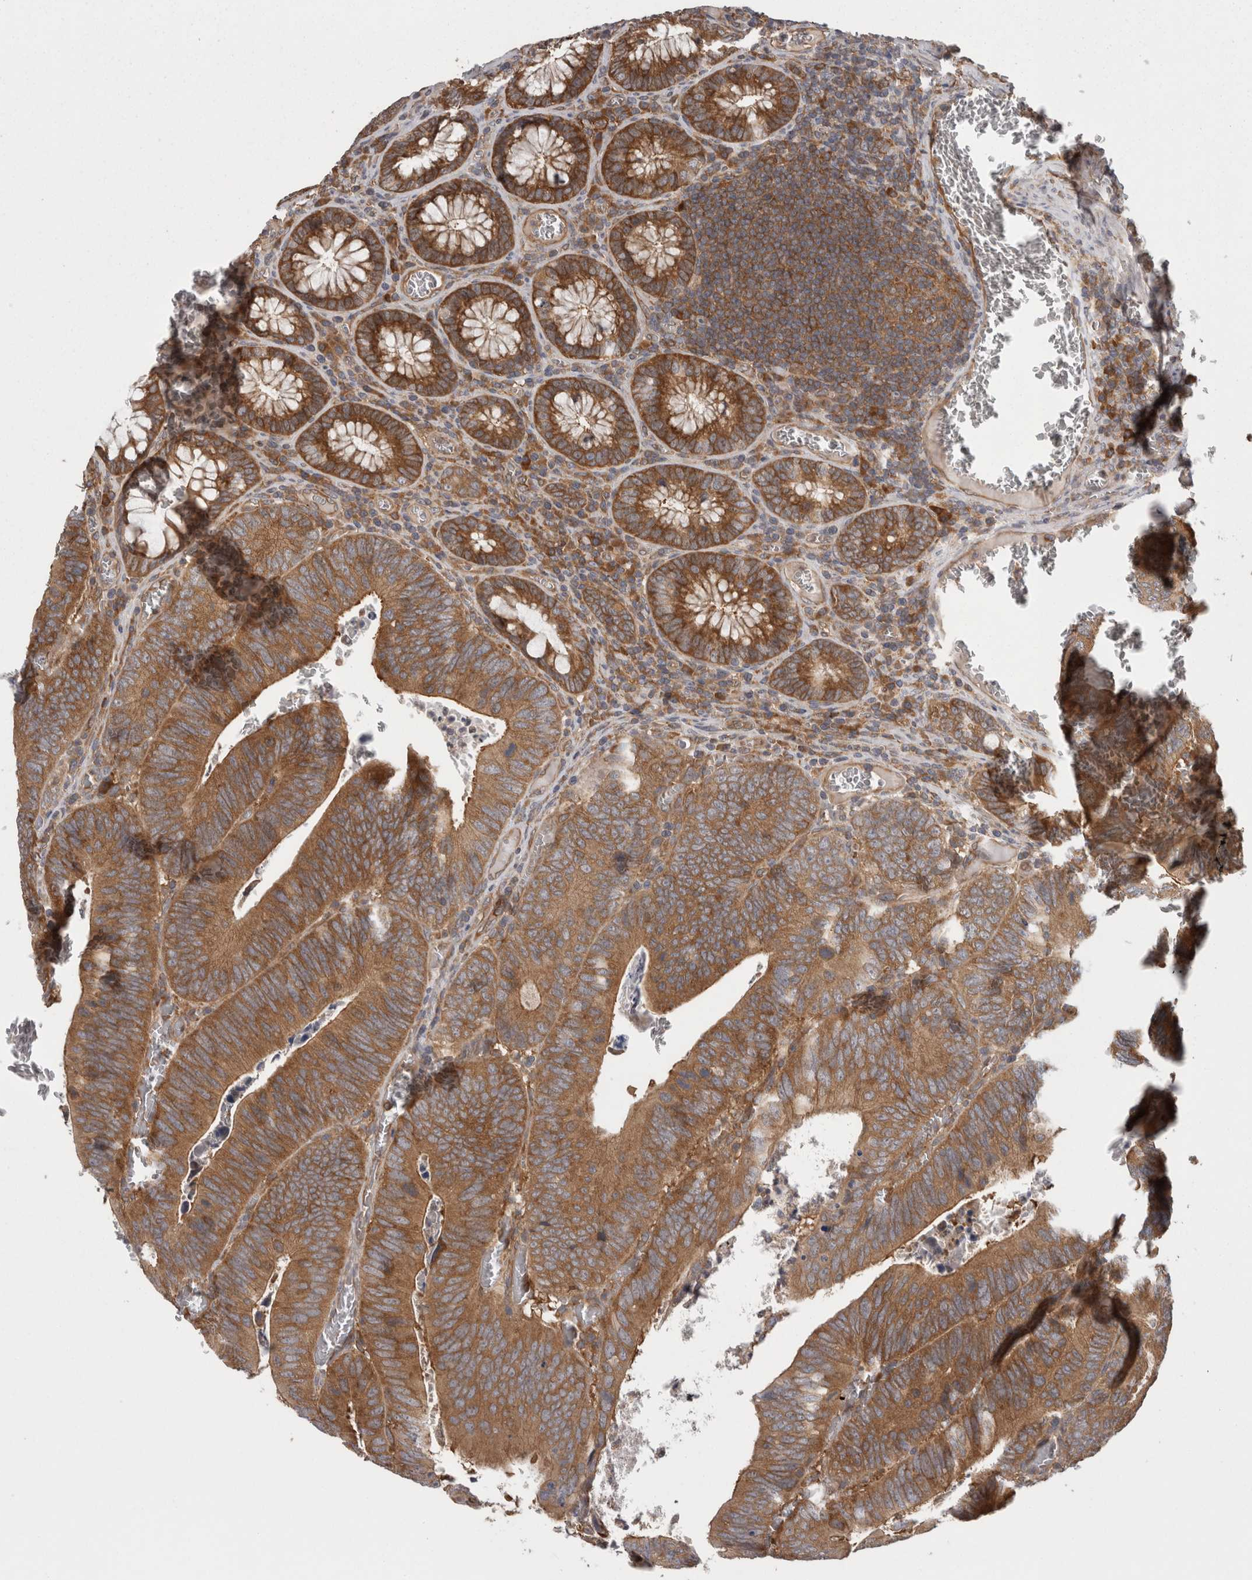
{"staining": {"intensity": "moderate", "quantity": ">75%", "location": "cytoplasmic/membranous"}, "tissue": "colorectal cancer", "cell_type": "Tumor cells", "image_type": "cancer", "snomed": [{"axis": "morphology", "description": "Inflammation, NOS"}, {"axis": "morphology", "description": "Adenocarcinoma, NOS"}, {"axis": "topography", "description": "Colon"}], "caption": "Protein staining by immunohistochemistry shows moderate cytoplasmic/membranous positivity in about >75% of tumor cells in colorectal cancer.", "gene": "SMCR8", "patient": {"sex": "male", "age": 72}}